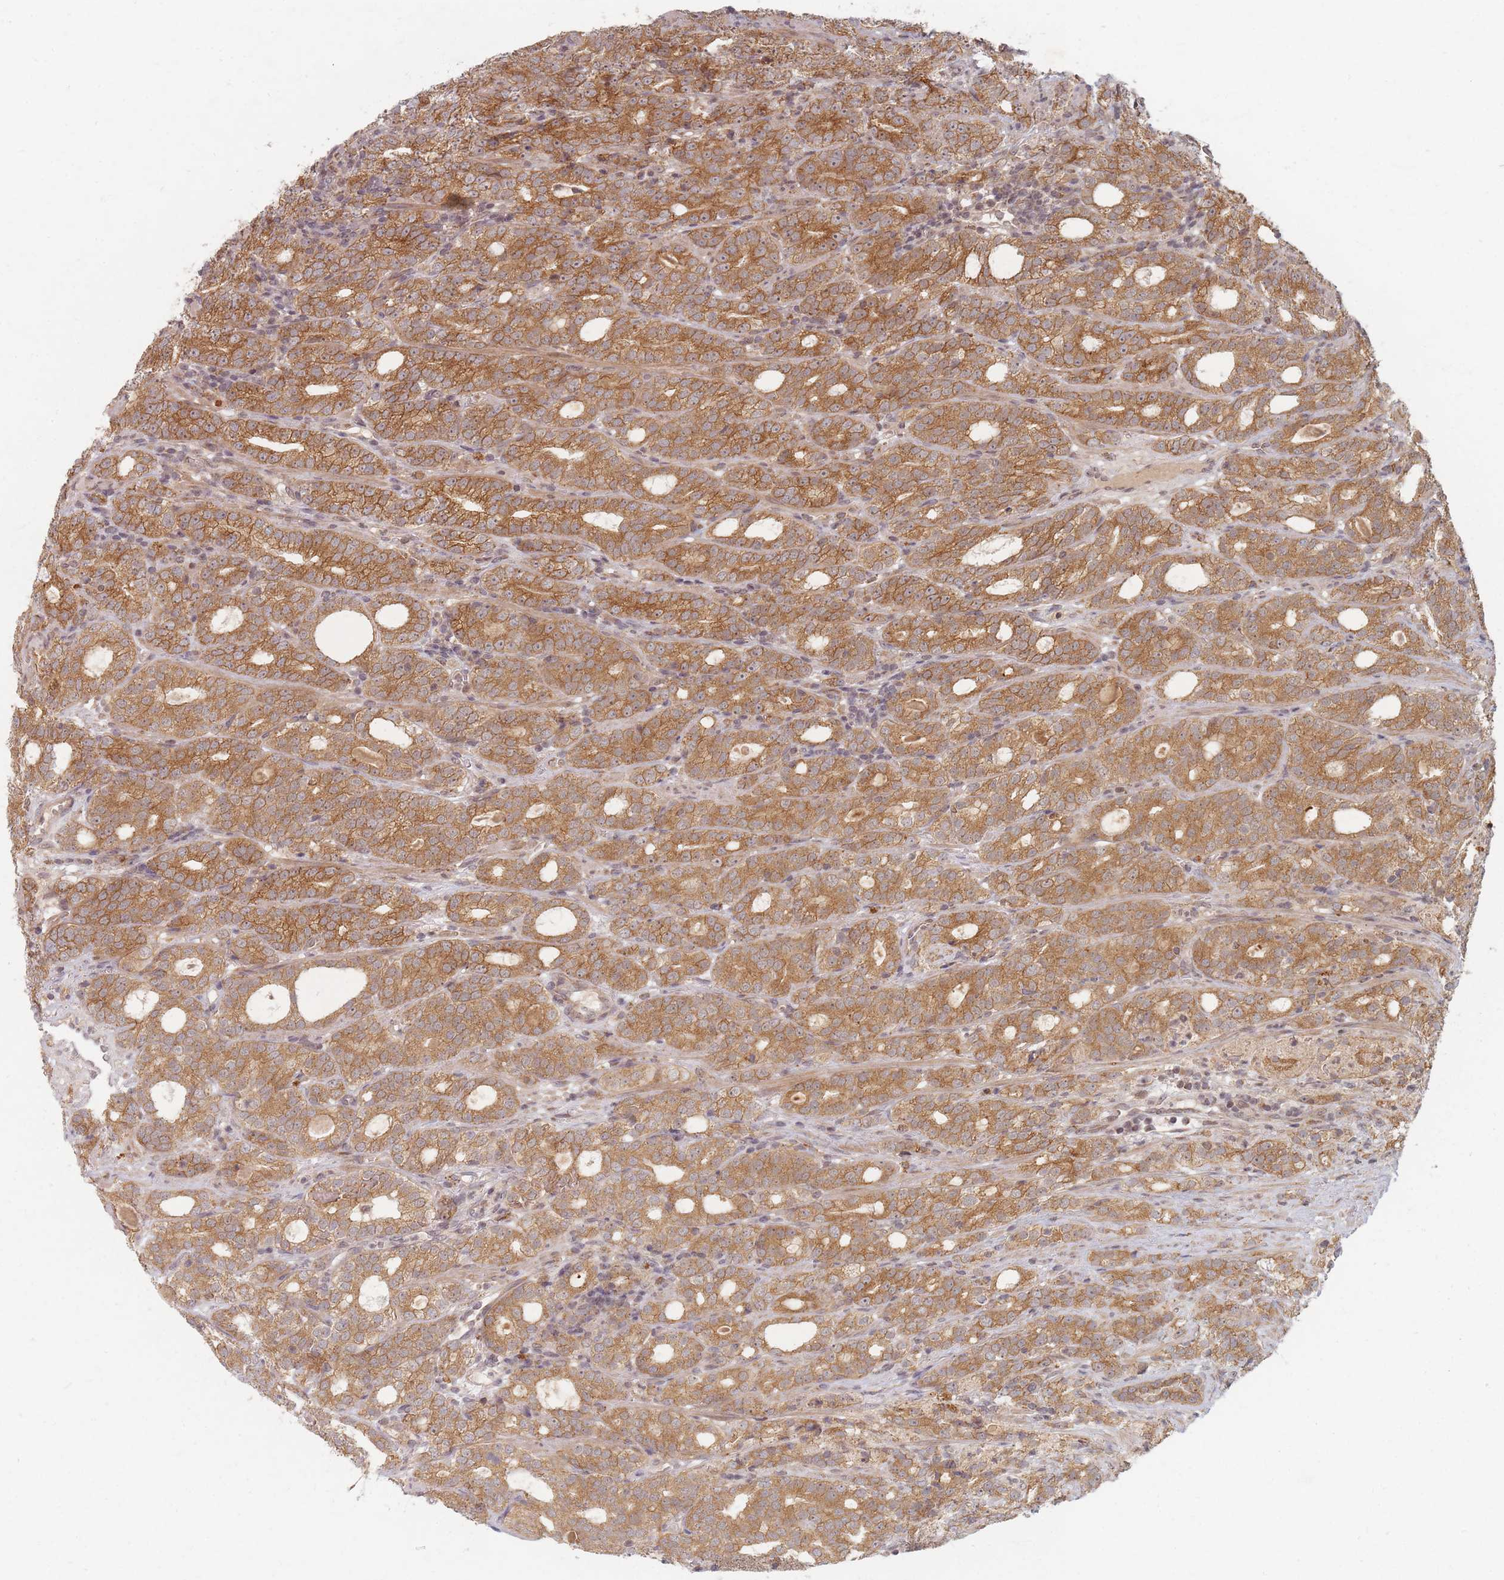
{"staining": {"intensity": "moderate", "quantity": ">75%", "location": "cytoplasmic/membranous"}, "tissue": "prostate cancer", "cell_type": "Tumor cells", "image_type": "cancer", "snomed": [{"axis": "morphology", "description": "Adenocarcinoma, High grade"}, {"axis": "topography", "description": "Prostate"}], "caption": "Human prostate cancer (adenocarcinoma (high-grade)) stained for a protein (brown) reveals moderate cytoplasmic/membranous positive positivity in about >75% of tumor cells.", "gene": "RADX", "patient": {"sex": "male", "age": 64}}